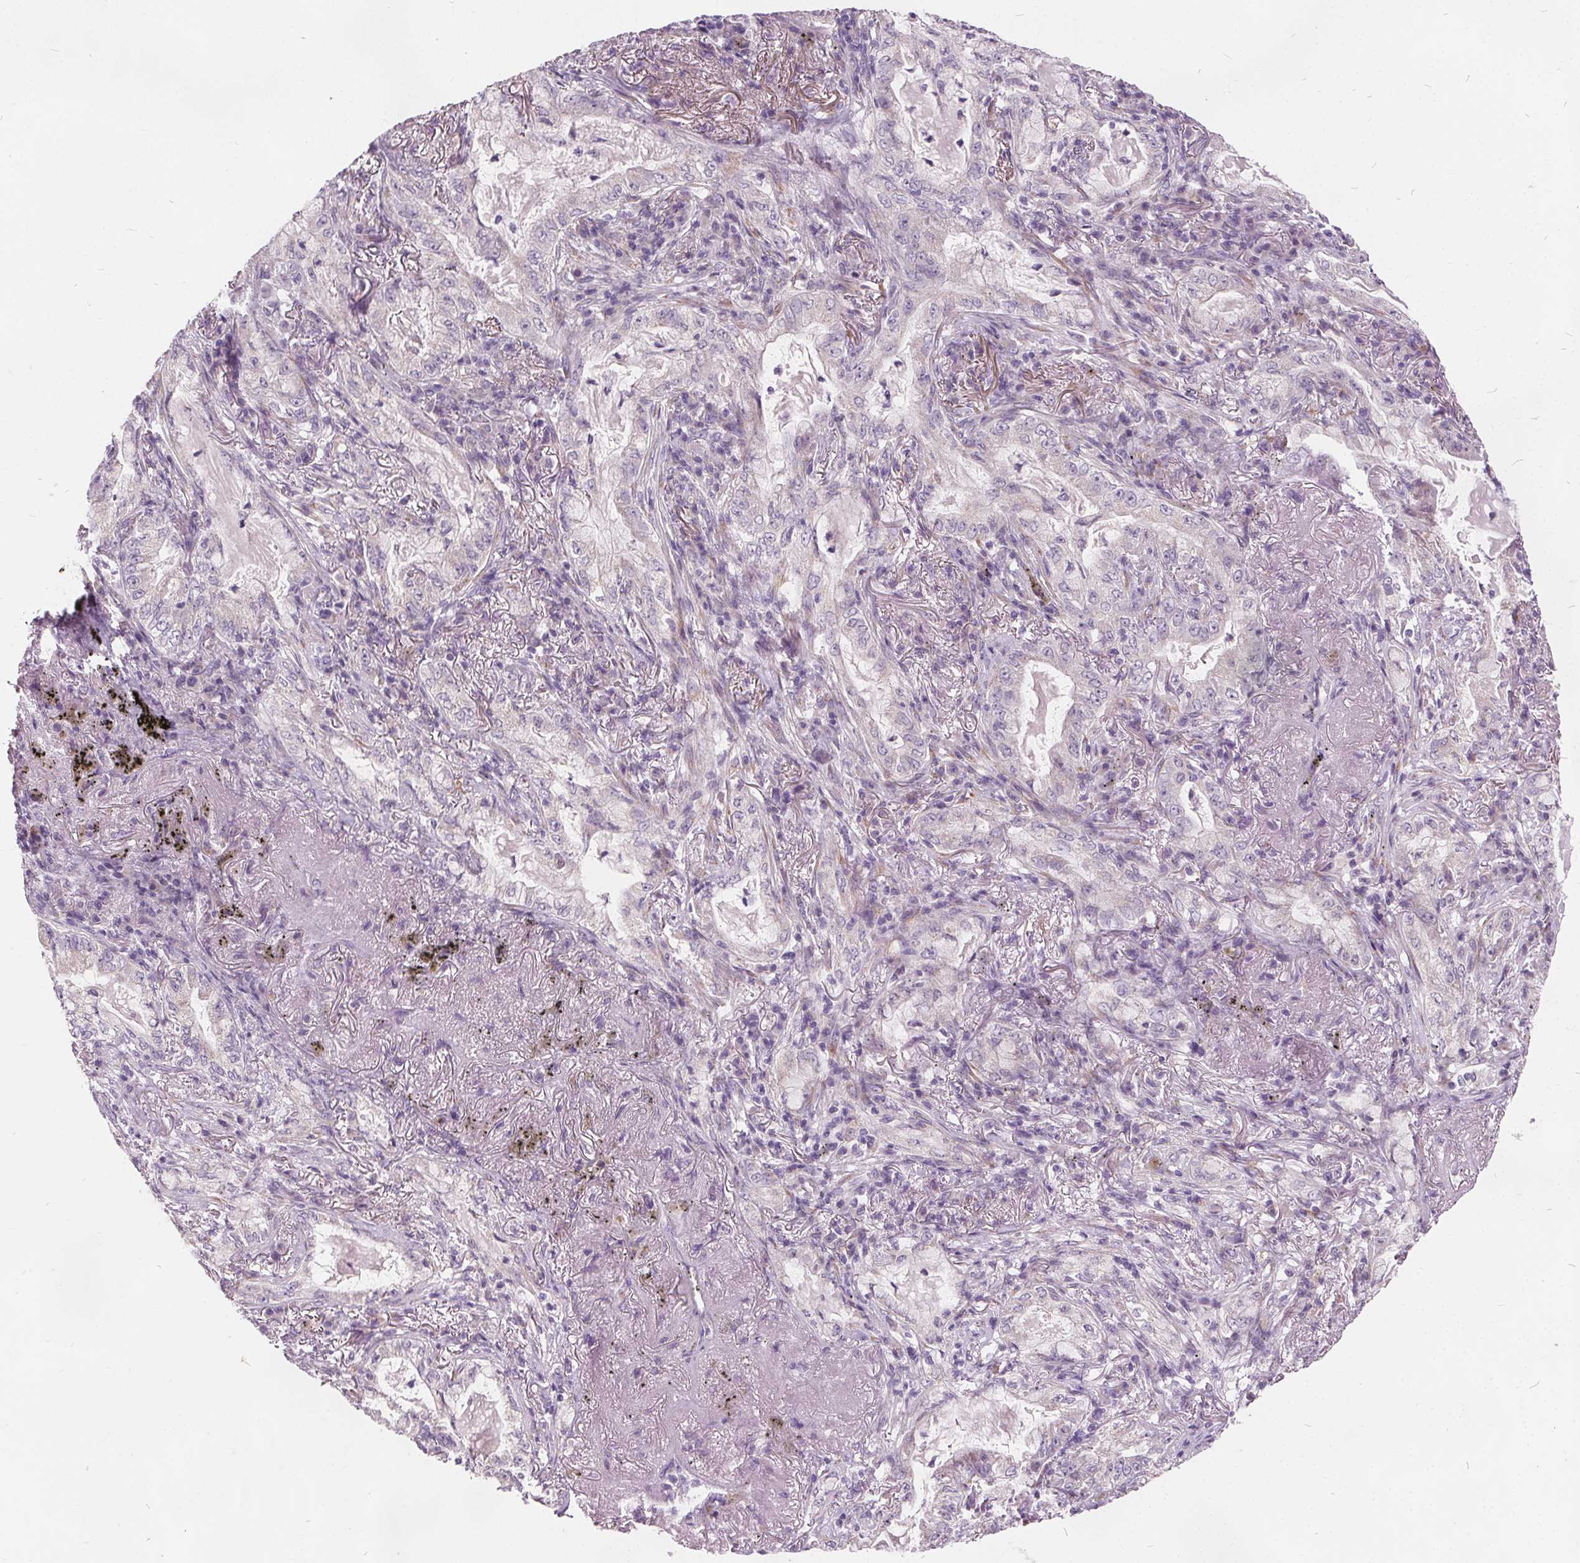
{"staining": {"intensity": "negative", "quantity": "none", "location": "none"}, "tissue": "lung cancer", "cell_type": "Tumor cells", "image_type": "cancer", "snomed": [{"axis": "morphology", "description": "Adenocarcinoma, NOS"}, {"axis": "topography", "description": "Lung"}], "caption": "Tumor cells are negative for brown protein staining in lung cancer (adenocarcinoma).", "gene": "ACOX2", "patient": {"sex": "female", "age": 73}}